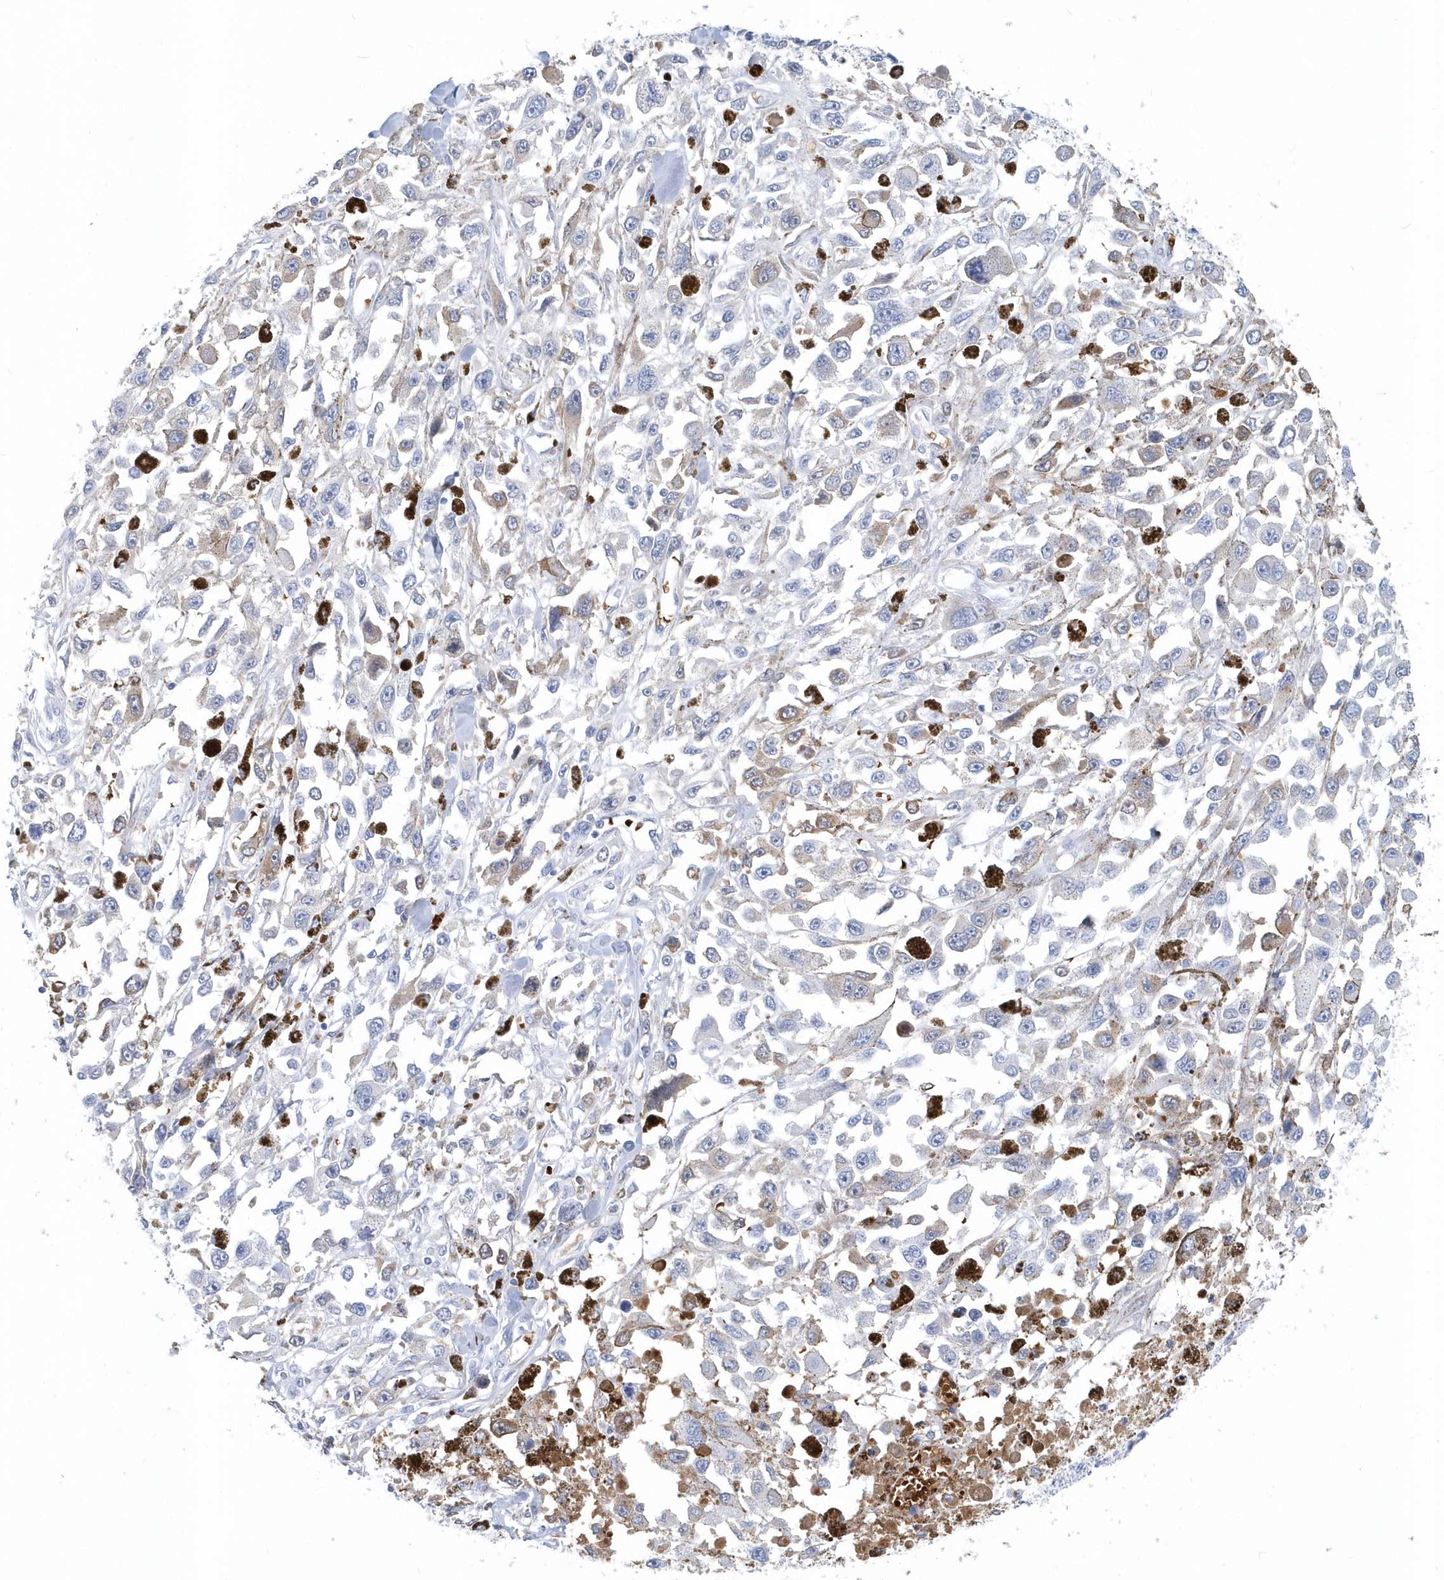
{"staining": {"intensity": "negative", "quantity": "none", "location": "none"}, "tissue": "melanoma", "cell_type": "Tumor cells", "image_type": "cancer", "snomed": [{"axis": "morphology", "description": "Malignant melanoma, Metastatic site"}, {"axis": "topography", "description": "Lymph node"}], "caption": "Melanoma was stained to show a protein in brown. There is no significant expression in tumor cells.", "gene": "HBA2", "patient": {"sex": "male", "age": 59}}